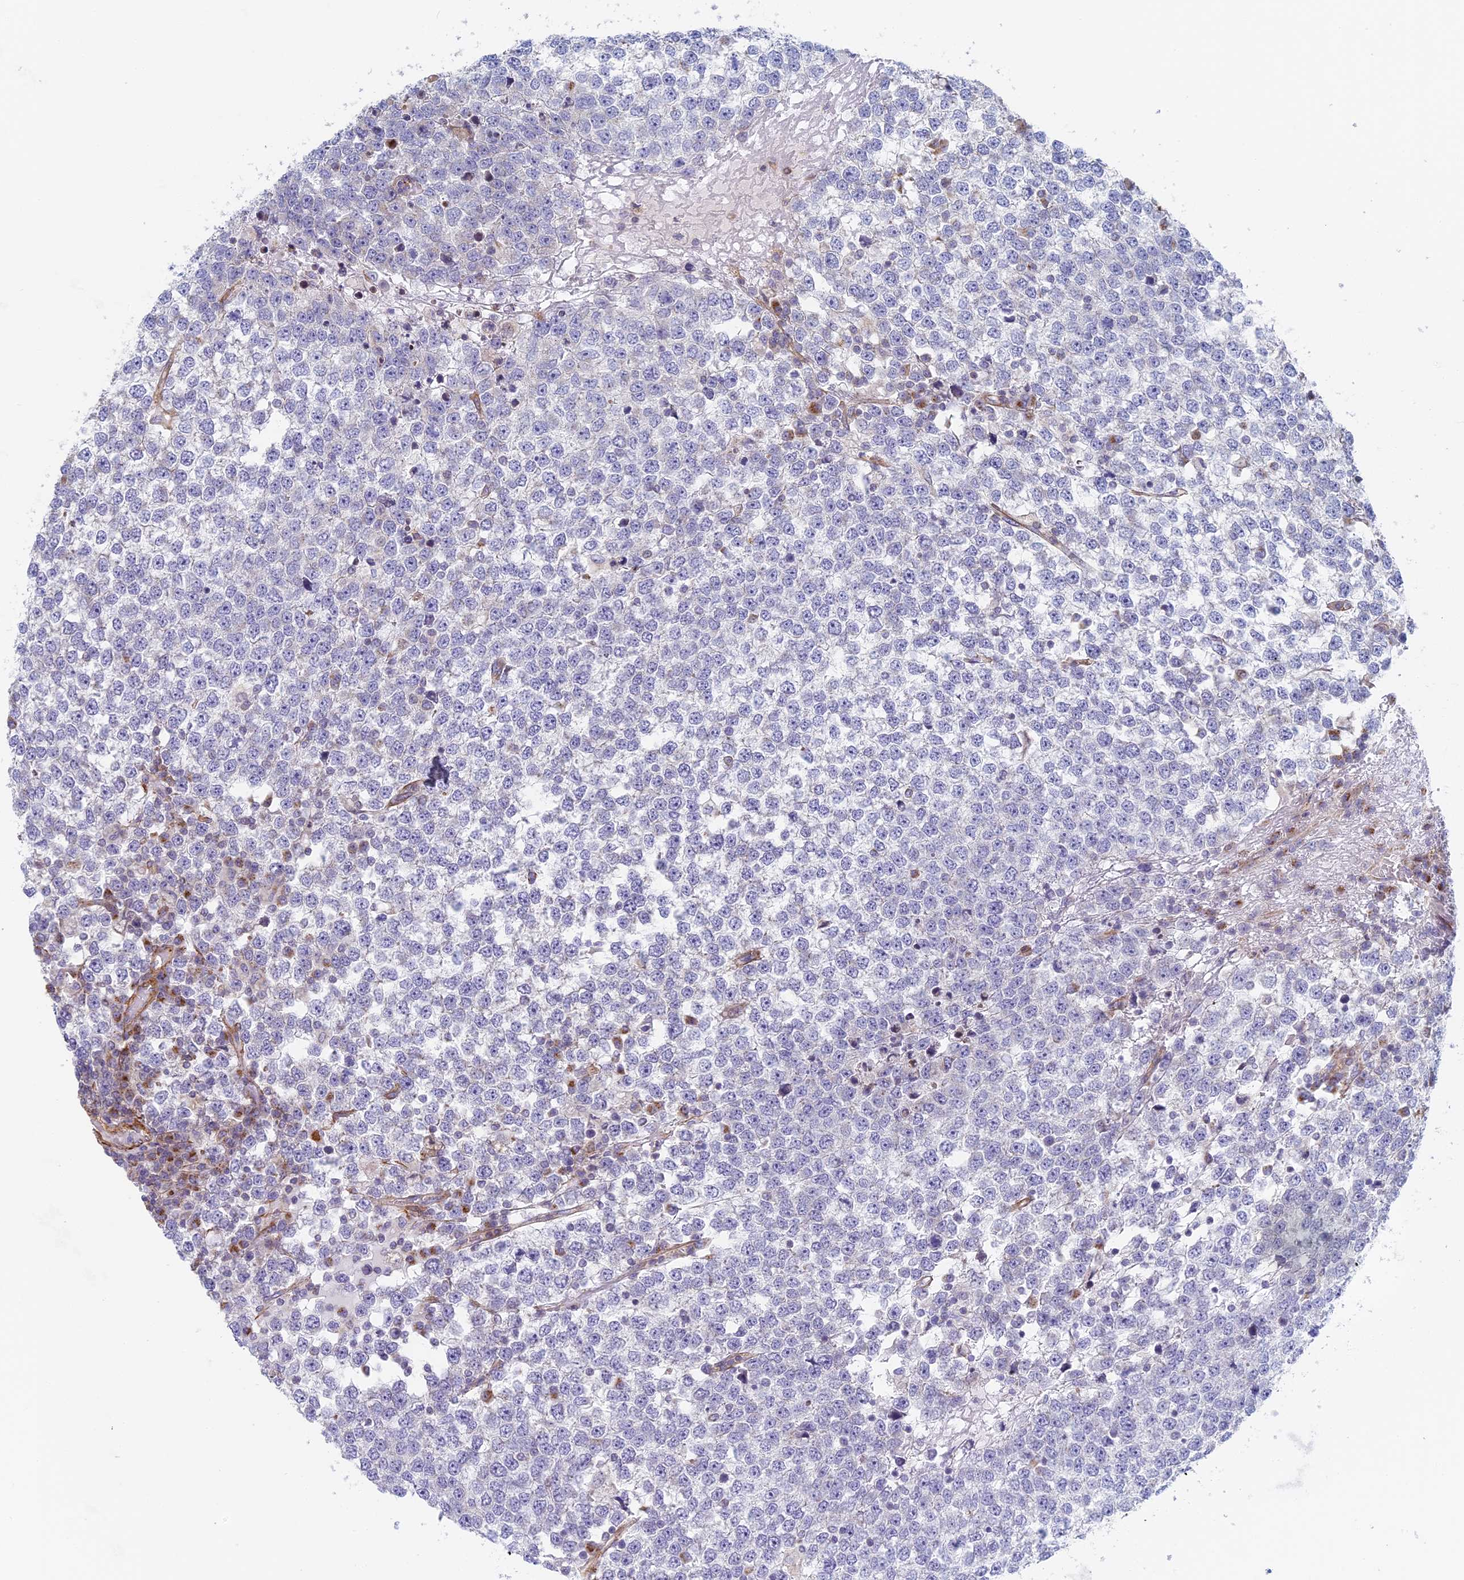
{"staining": {"intensity": "negative", "quantity": "none", "location": "none"}, "tissue": "testis cancer", "cell_type": "Tumor cells", "image_type": "cancer", "snomed": [{"axis": "morphology", "description": "Seminoma, NOS"}, {"axis": "topography", "description": "Testis"}], "caption": "High power microscopy micrograph of an immunohistochemistry micrograph of testis cancer, revealing no significant expression in tumor cells.", "gene": "DDA1", "patient": {"sex": "male", "age": 65}}